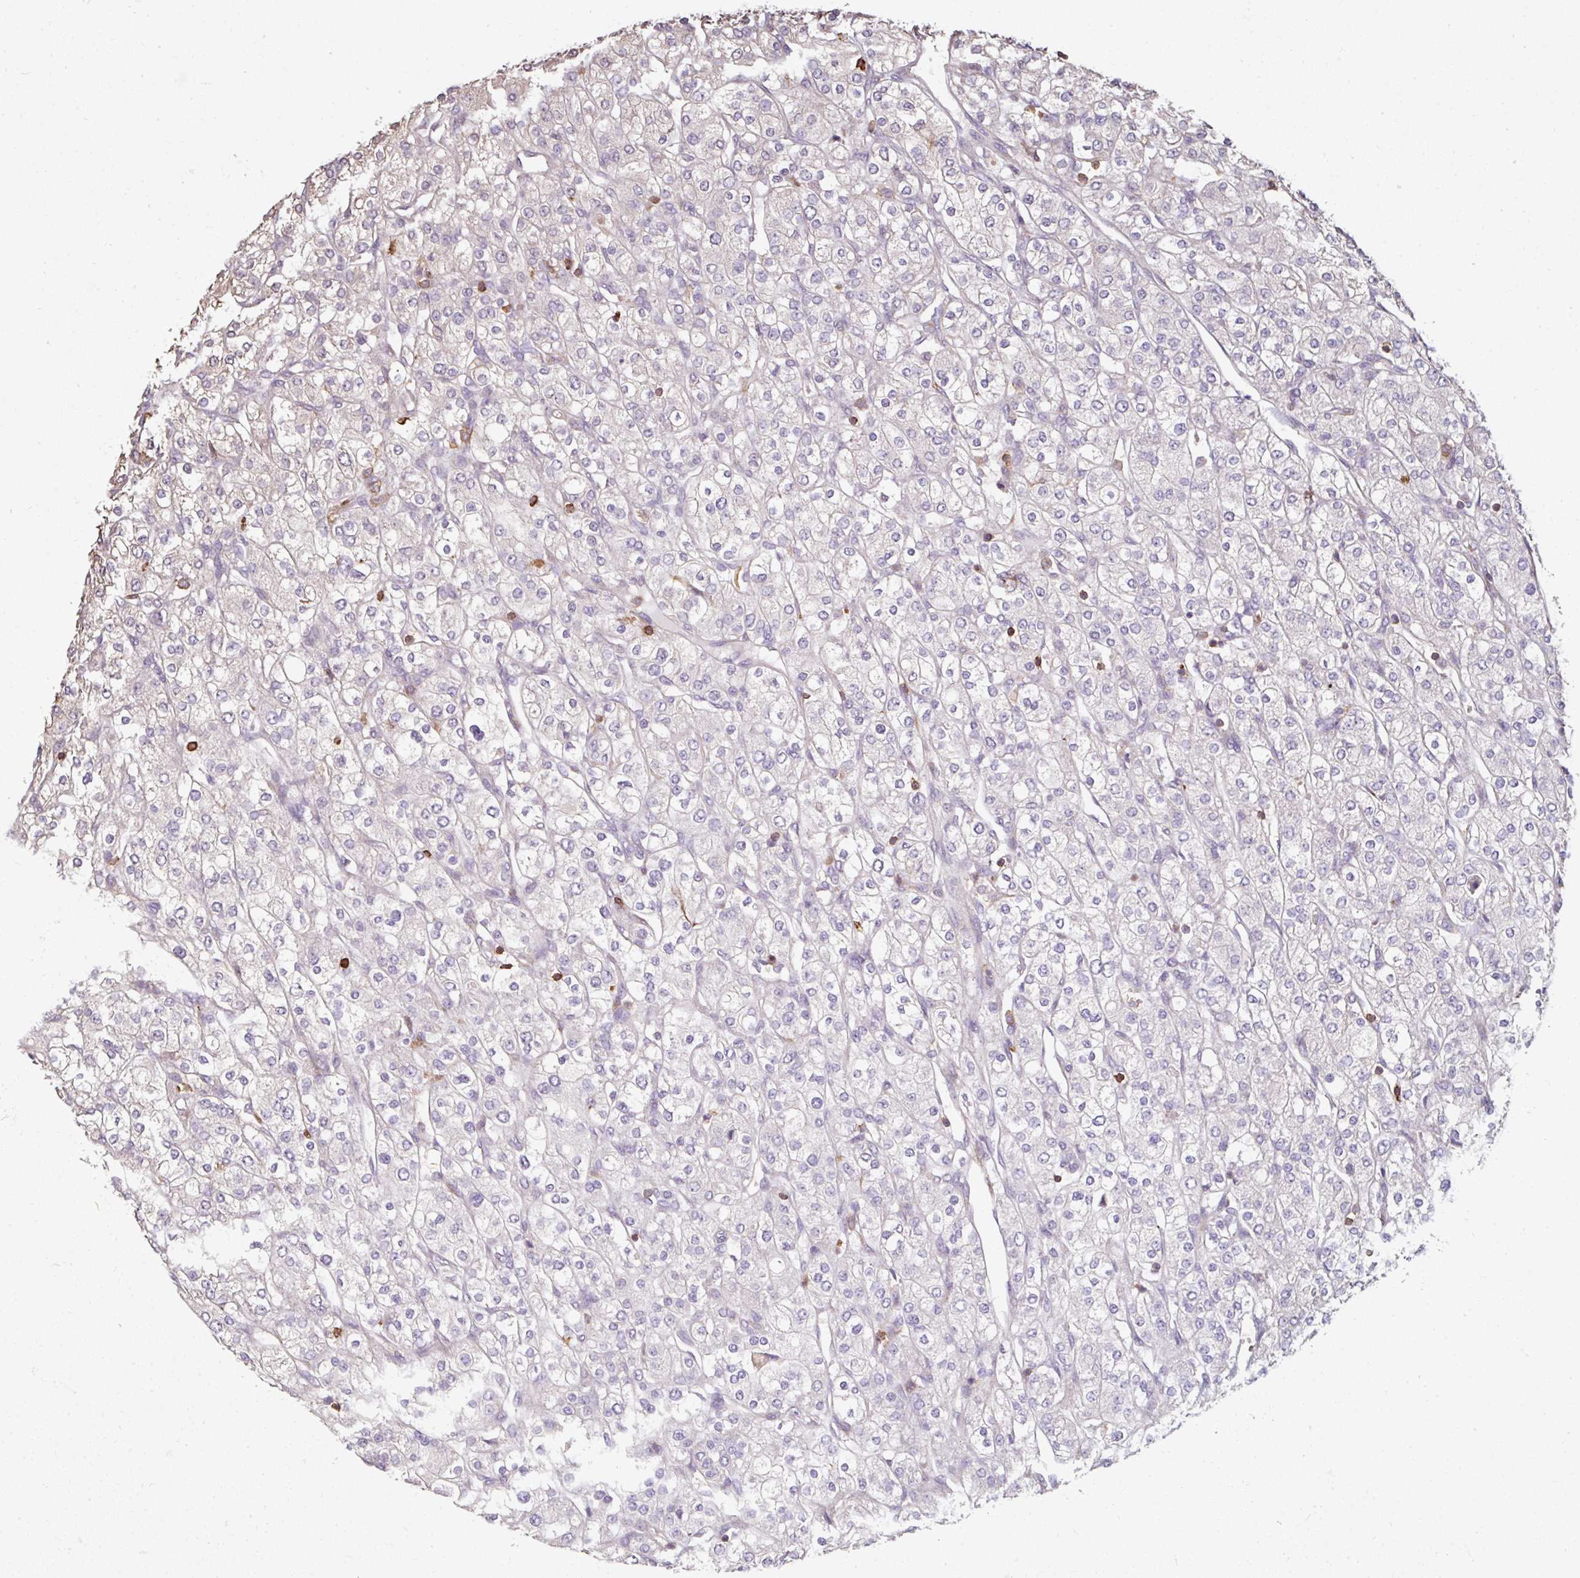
{"staining": {"intensity": "negative", "quantity": "none", "location": "none"}, "tissue": "renal cancer", "cell_type": "Tumor cells", "image_type": "cancer", "snomed": [{"axis": "morphology", "description": "Adenocarcinoma, NOS"}, {"axis": "topography", "description": "Kidney"}], "caption": "An immunohistochemistry (IHC) histopathology image of renal cancer (adenocarcinoma) is shown. There is no staining in tumor cells of renal cancer (adenocarcinoma).", "gene": "OLFML2B", "patient": {"sex": "male", "age": 80}}